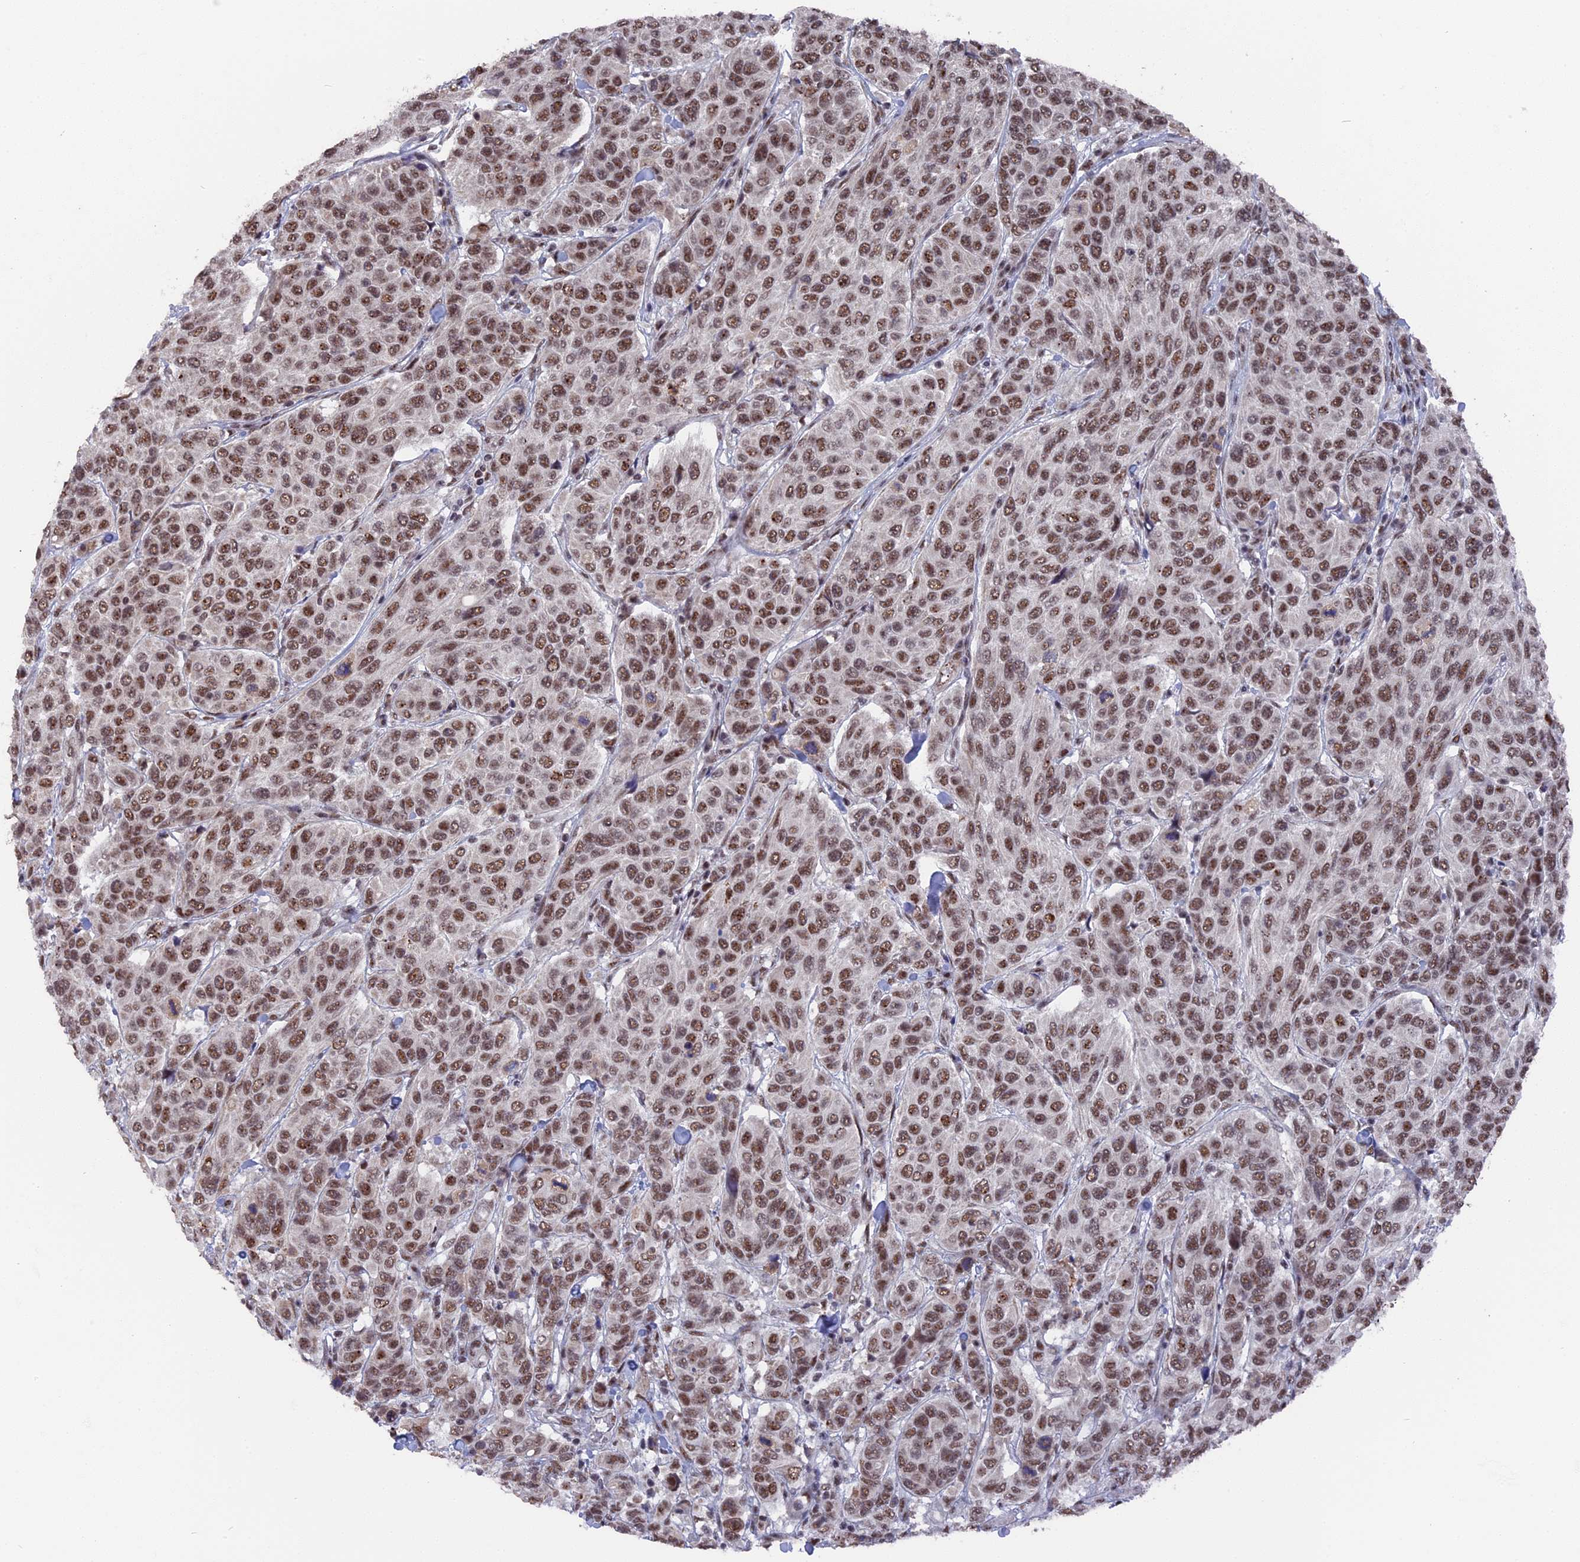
{"staining": {"intensity": "moderate", "quantity": ">75%", "location": "nuclear"}, "tissue": "breast cancer", "cell_type": "Tumor cells", "image_type": "cancer", "snomed": [{"axis": "morphology", "description": "Duct carcinoma"}, {"axis": "topography", "description": "Breast"}], "caption": "High-power microscopy captured an immunohistochemistry (IHC) photomicrograph of breast cancer, revealing moderate nuclear expression in approximately >75% of tumor cells.", "gene": "SF3A2", "patient": {"sex": "female", "age": 55}}